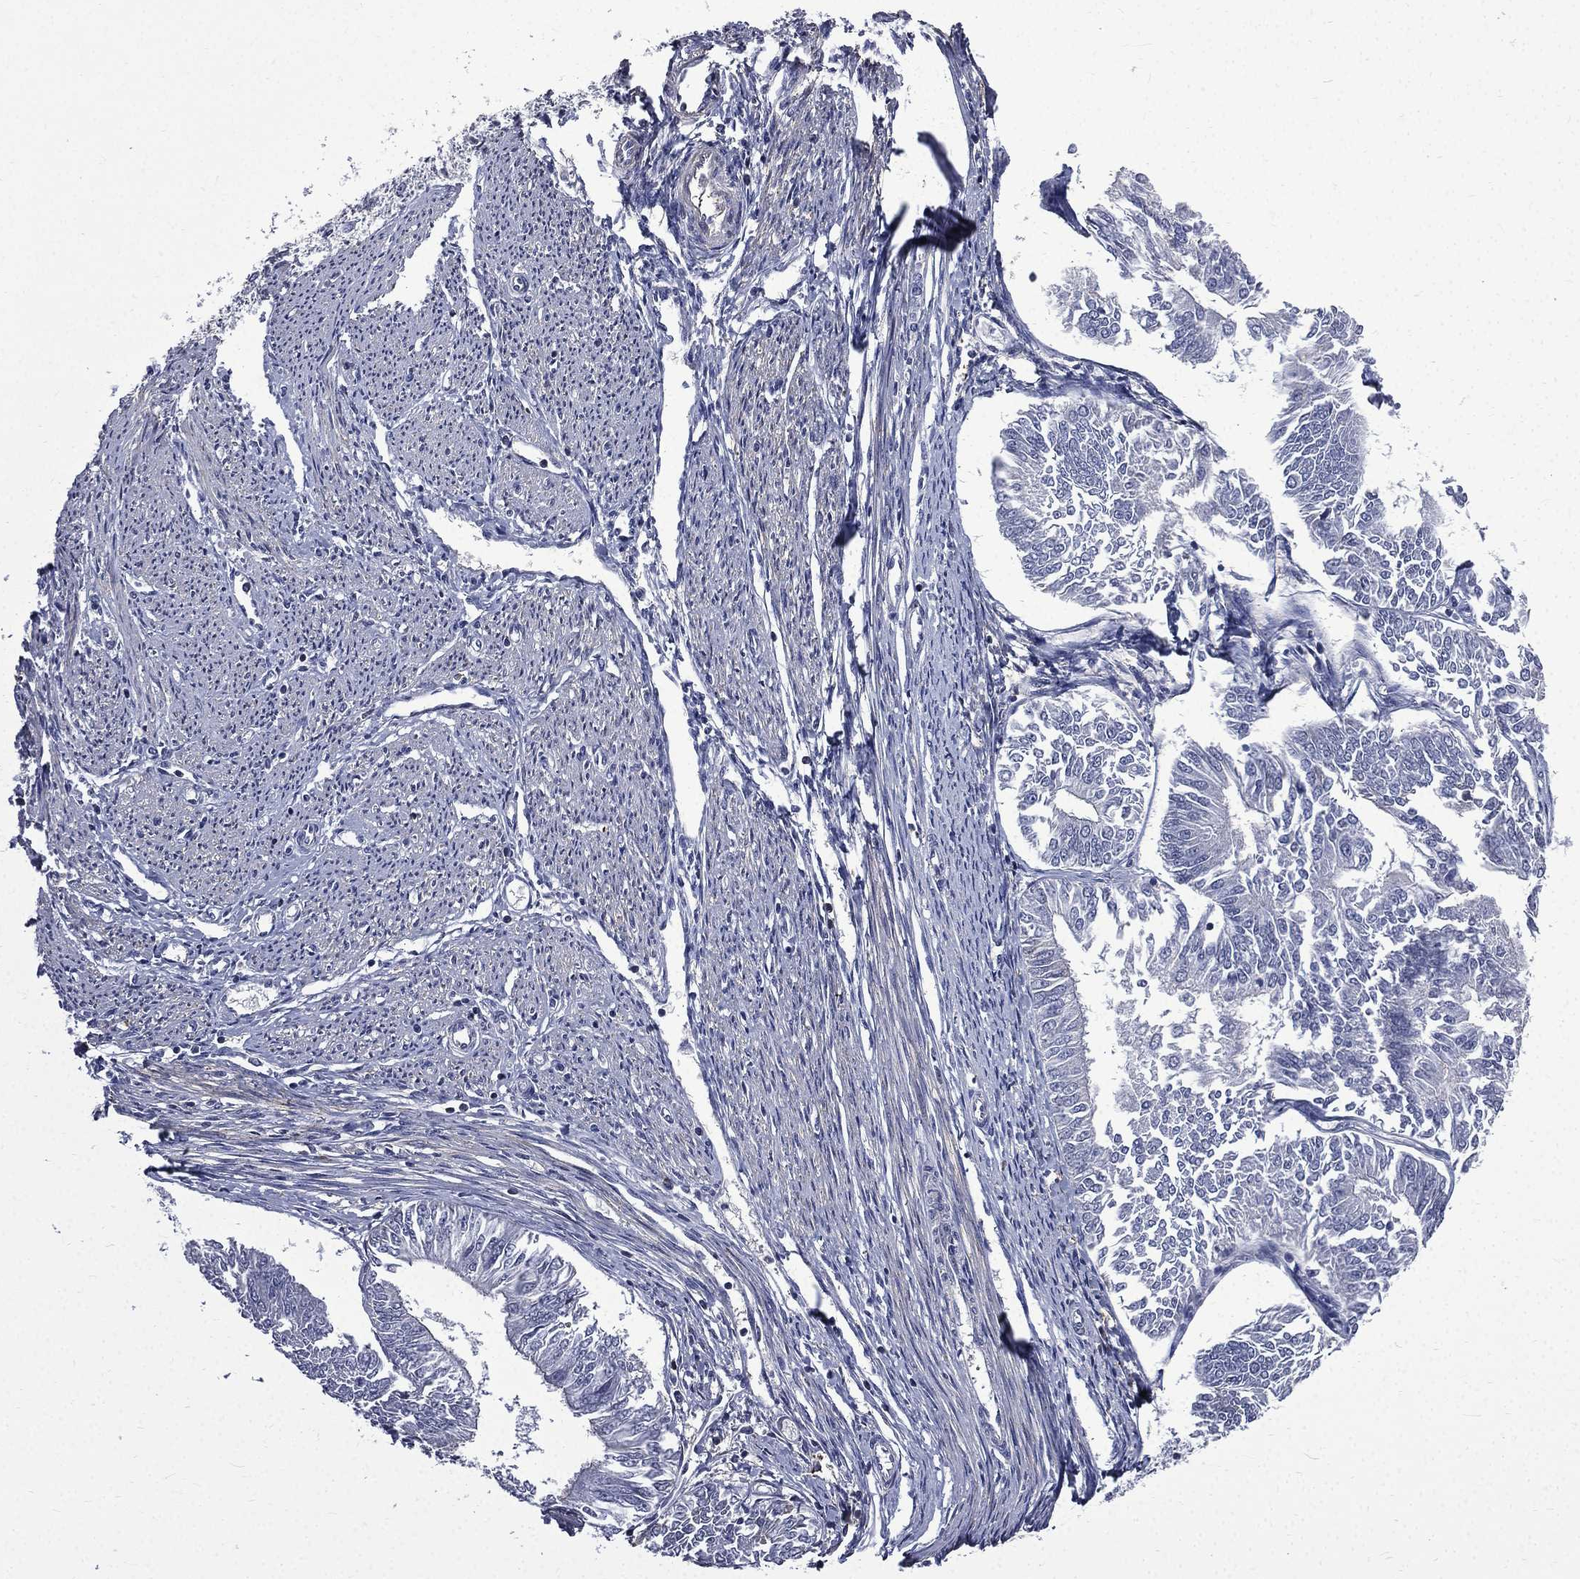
{"staining": {"intensity": "negative", "quantity": "none", "location": "none"}, "tissue": "endometrial cancer", "cell_type": "Tumor cells", "image_type": "cancer", "snomed": [{"axis": "morphology", "description": "Adenocarcinoma, NOS"}, {"axis": "topography", "description": "Endometrium"}], "caption": "This photomicrograph is of adenocarcinoma (endometrial) stained with immunohistochemistry to label a protein in brown with the nuclei are counter-stained blue. There is no positivity in tumor cells.", "gene": "FGG", "patient": {"sex": "female", "age": 58}}